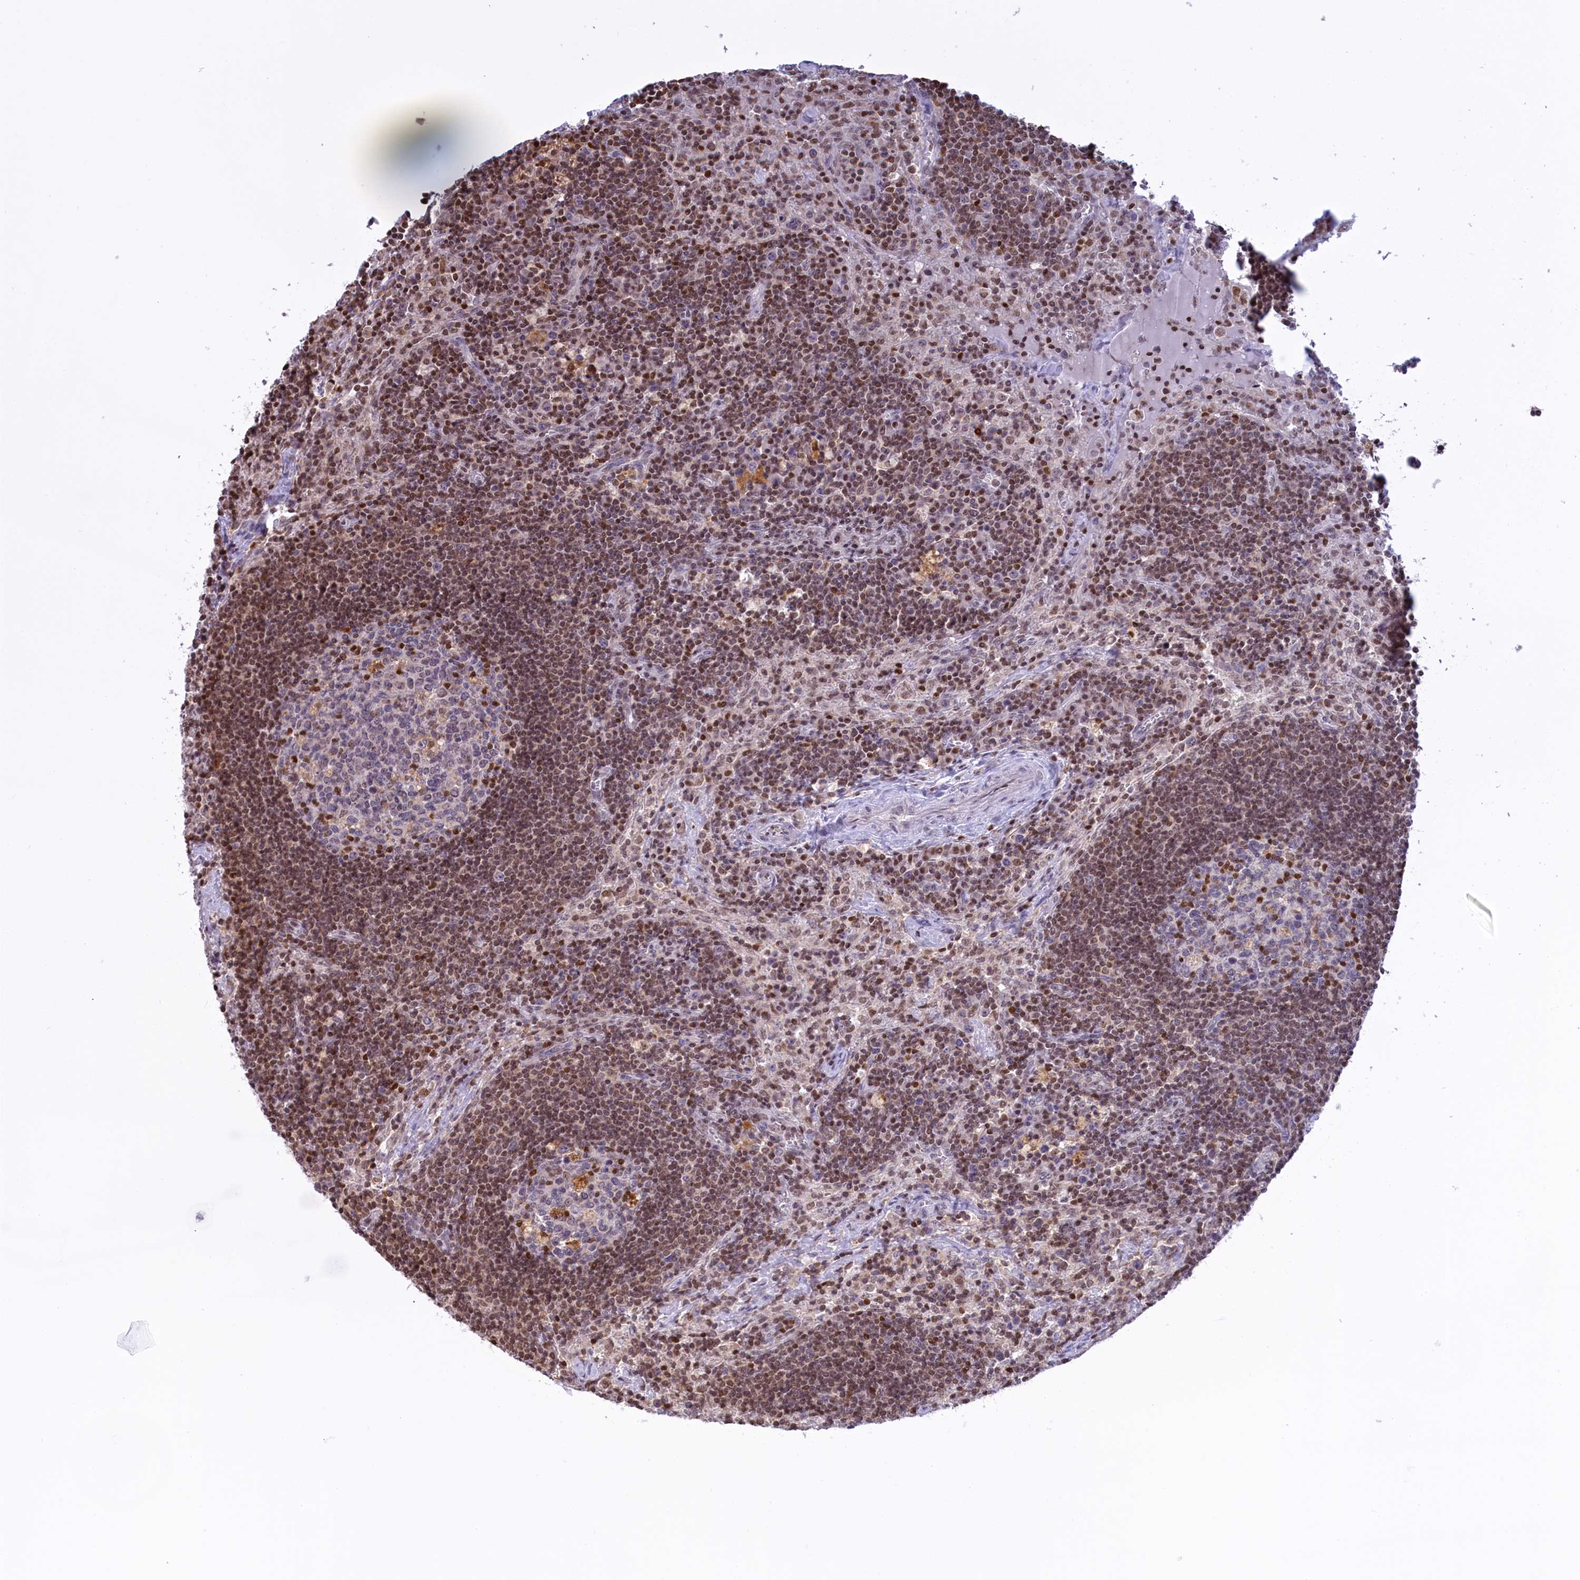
{"staining": {"intensity": "strong", "quantity": "<25%", "location": "nuclear"}, "tissue": "lymph node", "cell_type": "Germinal center cells", "image_type": "normal", "snomed": [{"axis": "morphology", "description": "Normal tissue, NOS"}, {"axis": "topography", "description": "Lymph node"}], "caption": "About <25% of germinal center cells in benign lymph node display strong nuclear protein staining as visualized by brown immunohistochemical staining.", "gene": "IZUMO2", "patient": {"sex": "male", "age": 58}}